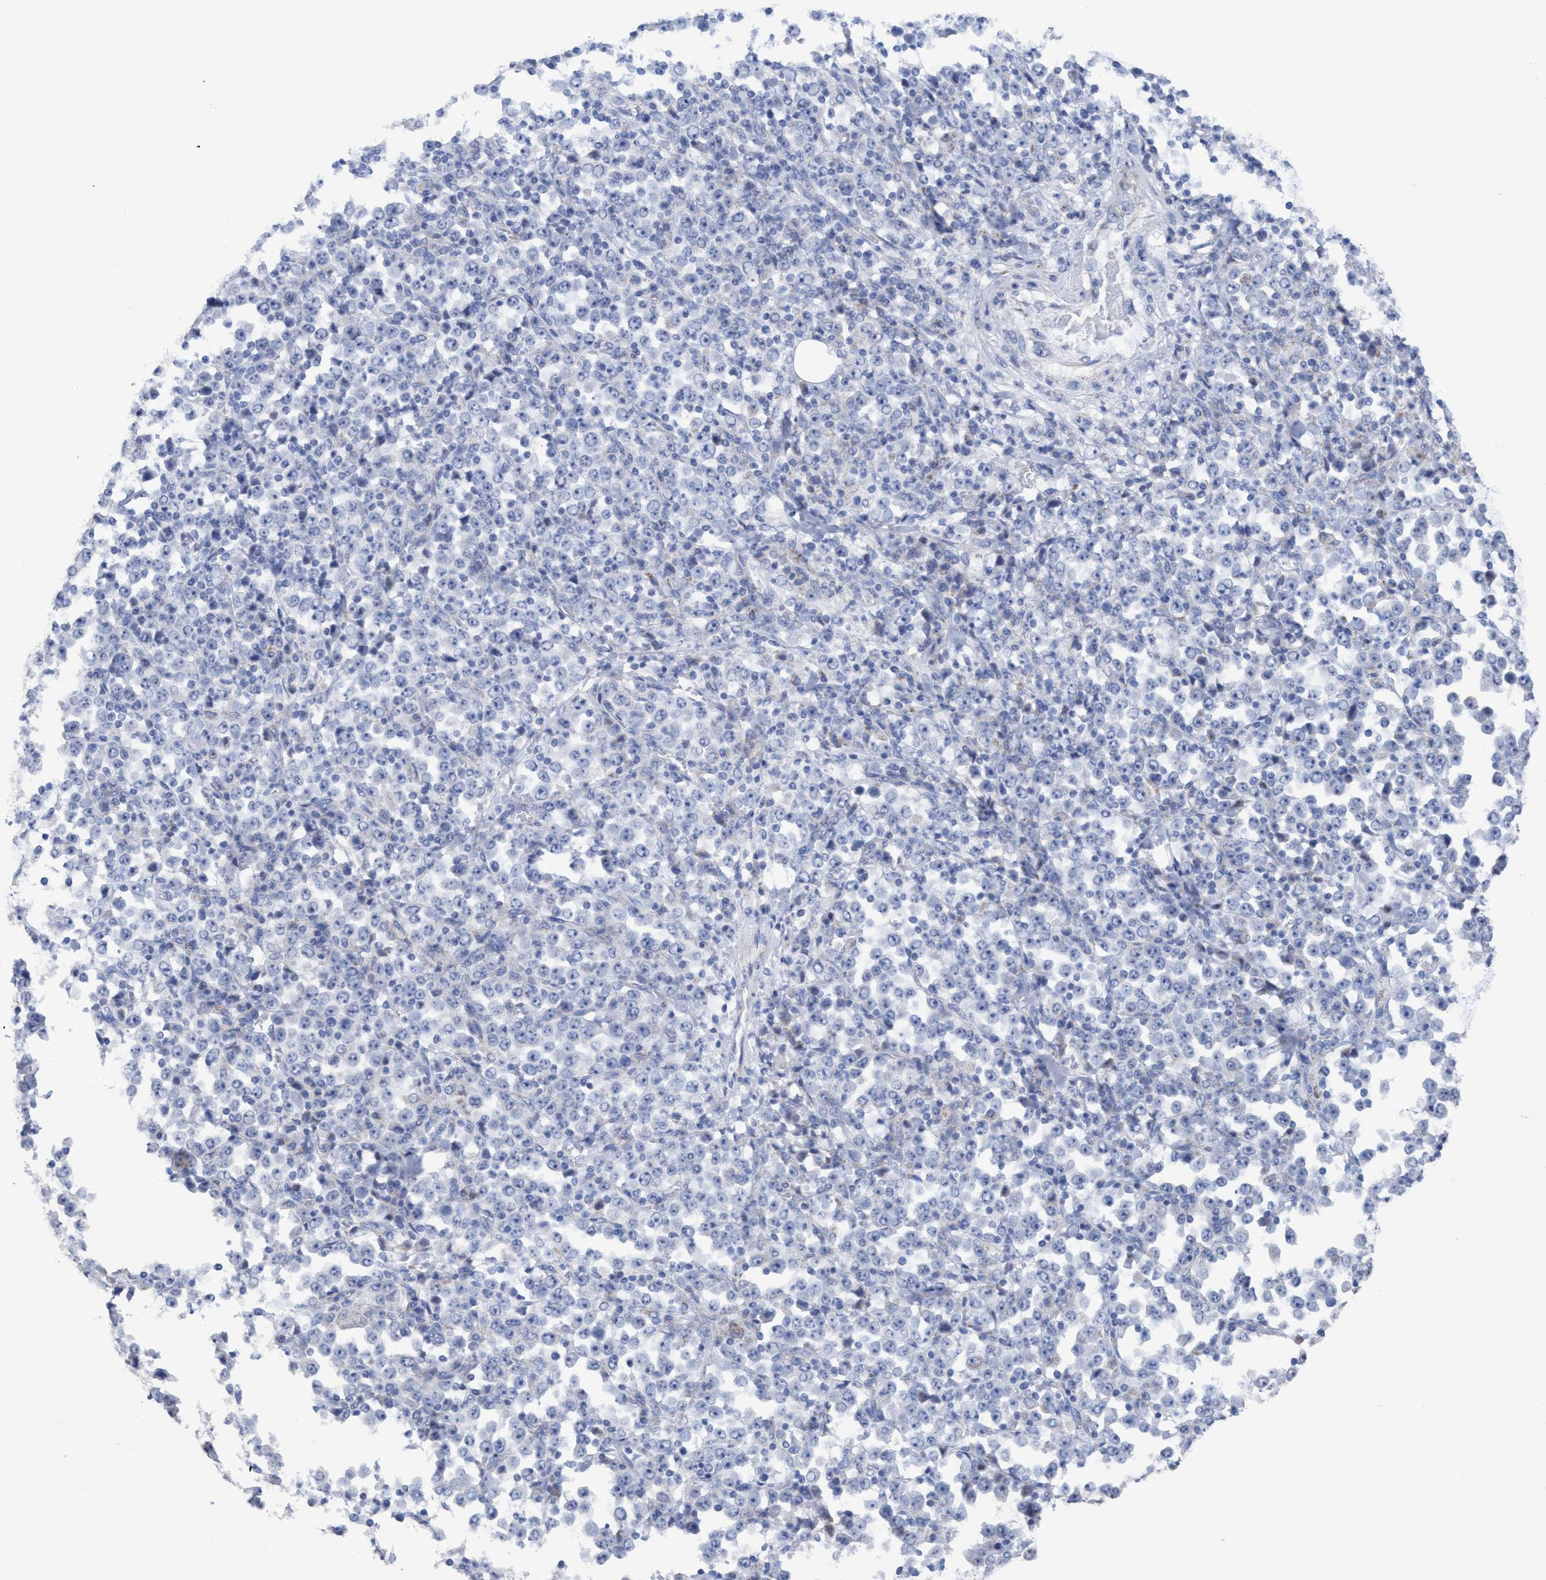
{"staining": {"intensity": "weak", "quantity": "25%-75%", "location": "cytoplasmic/membranous"}, "tissue": "stomach cancer", "cell_type": "Tumor cells", "image_type": "cancer", "snomed": [{"axis": "morphology", "description": "Normal tissue, NOS"}, {"axis": "morphology", "description": "Adenocarcinoma, NOS"}, {"axis": "topography", "description": "Stomach, upper"}, {"axis": "topography", "description": "Stomach"}], "caption": "The micrograph displays staining of adenocarcinoma (stomach), revealing weak cytoplasmic/membranous protein positivity (brown color) within tumor cells.", "gene": "RSAD1", "patient": {"sex": "male", "age": 59}}